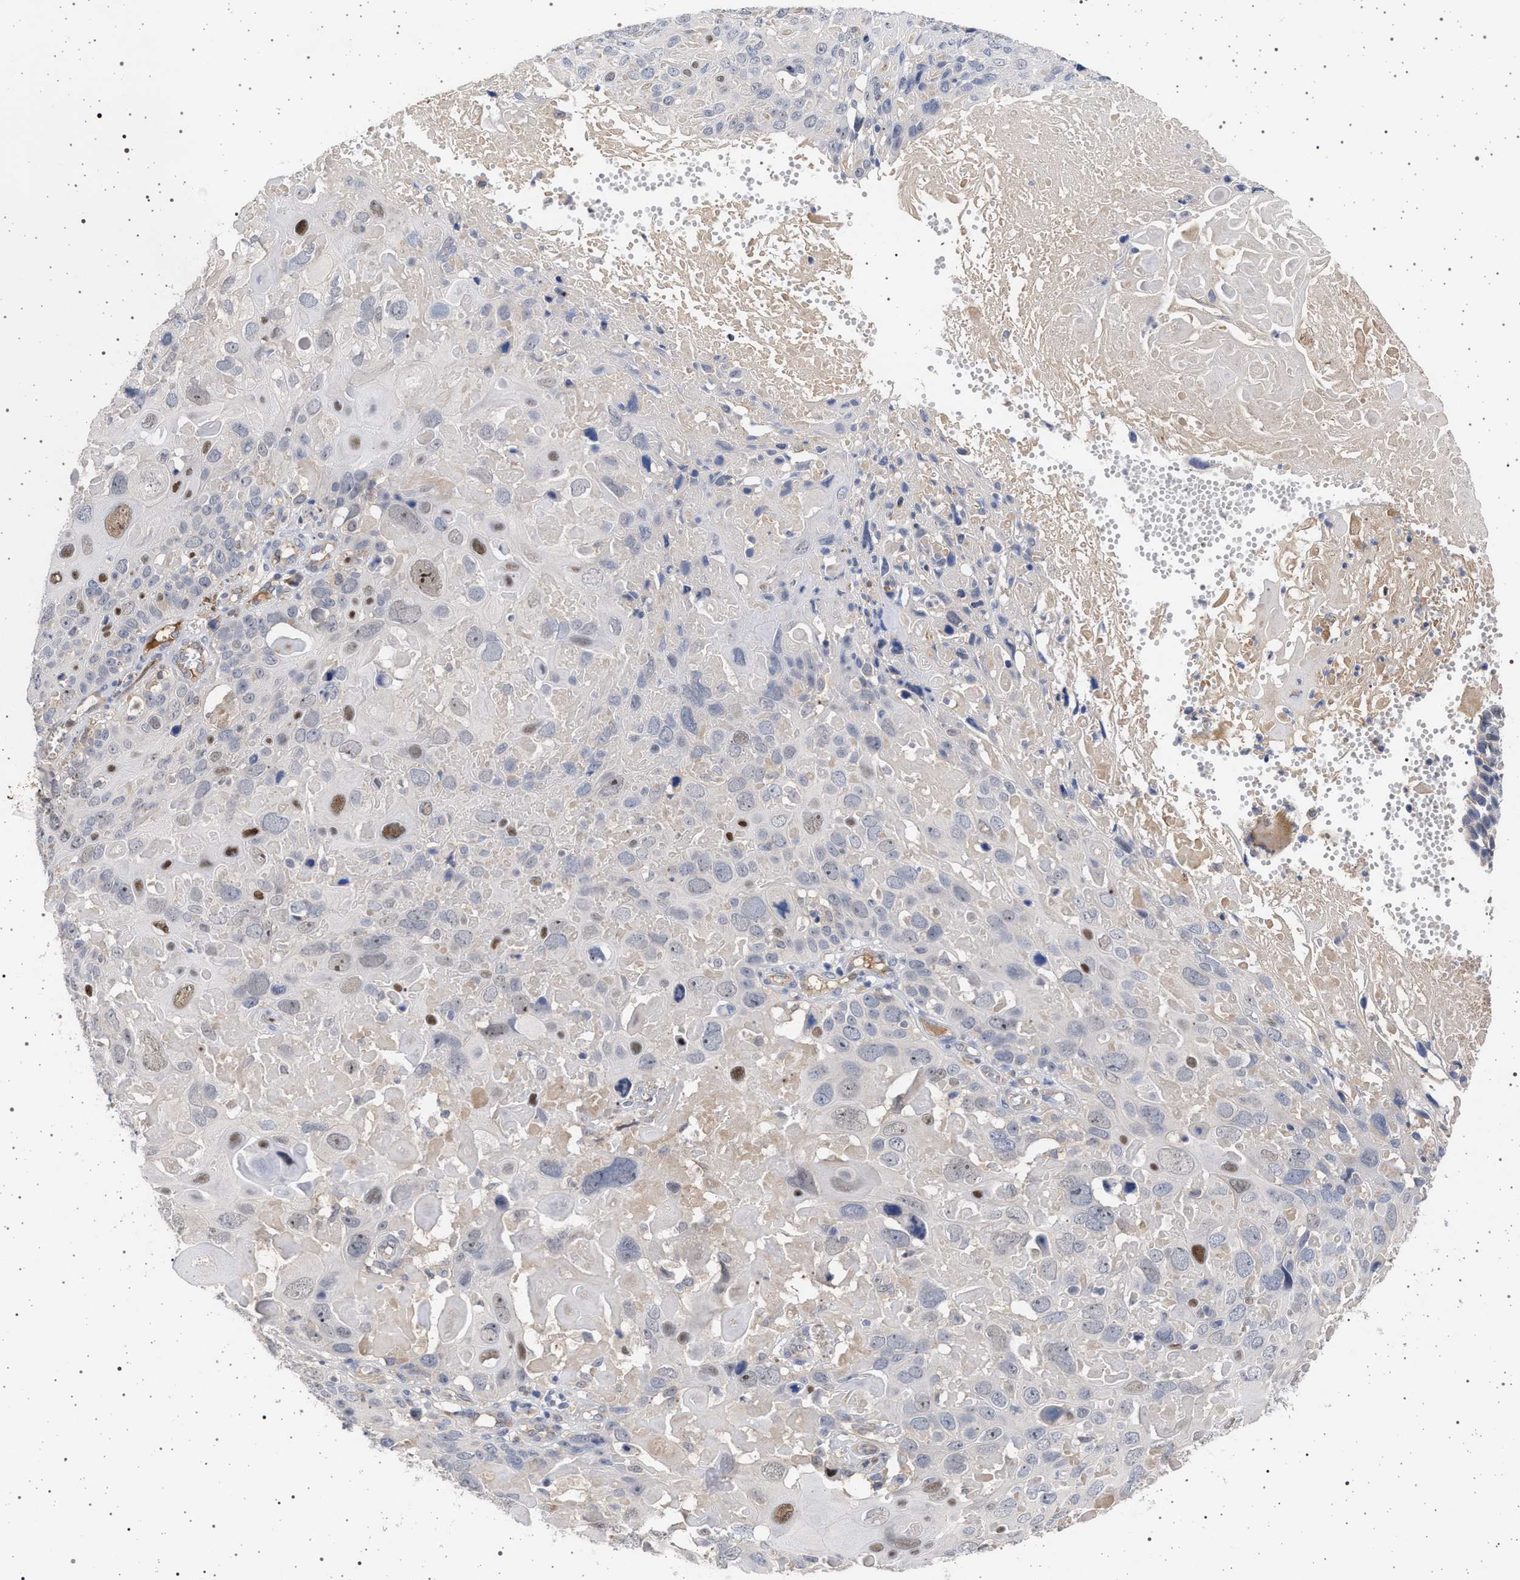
{"staining": {"intensity": "moderate", "quantity": "<25%", "location": "nuclear"}, "tissue": "cervical cancer", "cell_type": "Tumor cells", "image_type": "cancer", "snomed": [{"axis": "morphology", "description": "Squamous cell carcinoma, NOS"}, {"axis": "topography", "description": "Cervix"}], "caption": "The image exhibits a brown stain indicating the presence of a protein in the nuclear of tumor cells in cervical cancer. (DAB IHC with brightfield microscopy, high magnification).", "gene": "RBM48", "patient": {"sex": "female", "age": 74}}